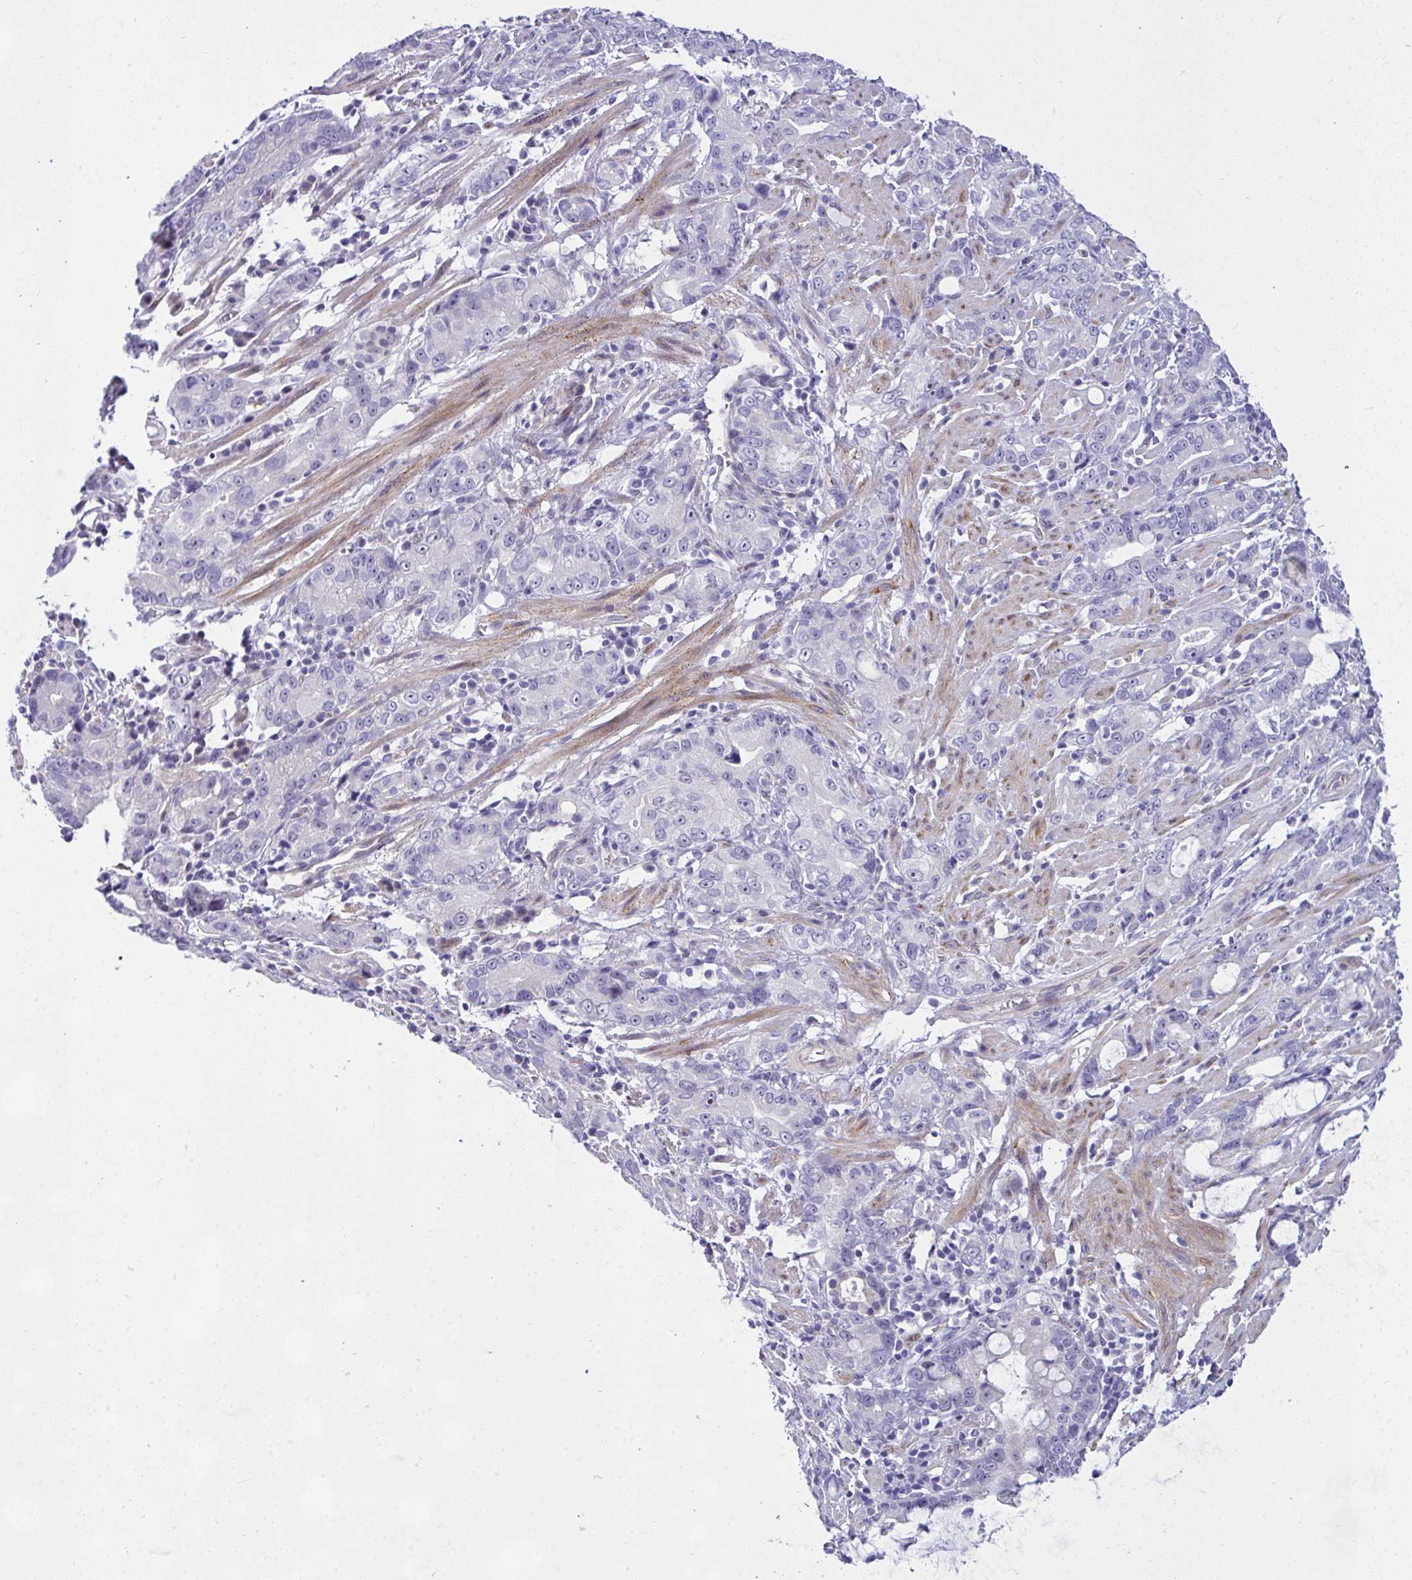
{"staining": {"intensity": "negative", "quantity": "none", "location": "none"}, "tissue": "stomach cancer", "cell_type": "Tumor cells", "image_type": "cancer", "snomed": [{"axis": "morphology", "description": "Adenocarcinoma, NOS"}, {"axis": "topography", "description": "Stomach"}], "caption": "An immunohistochemistry (IHC) image of stomach adenocarcinoma is shown. There is no staining in tumor cells of stomach adenocarcinoma.", "gene": "NFXL1", "patient": {"sex": "male", "age": 55}}